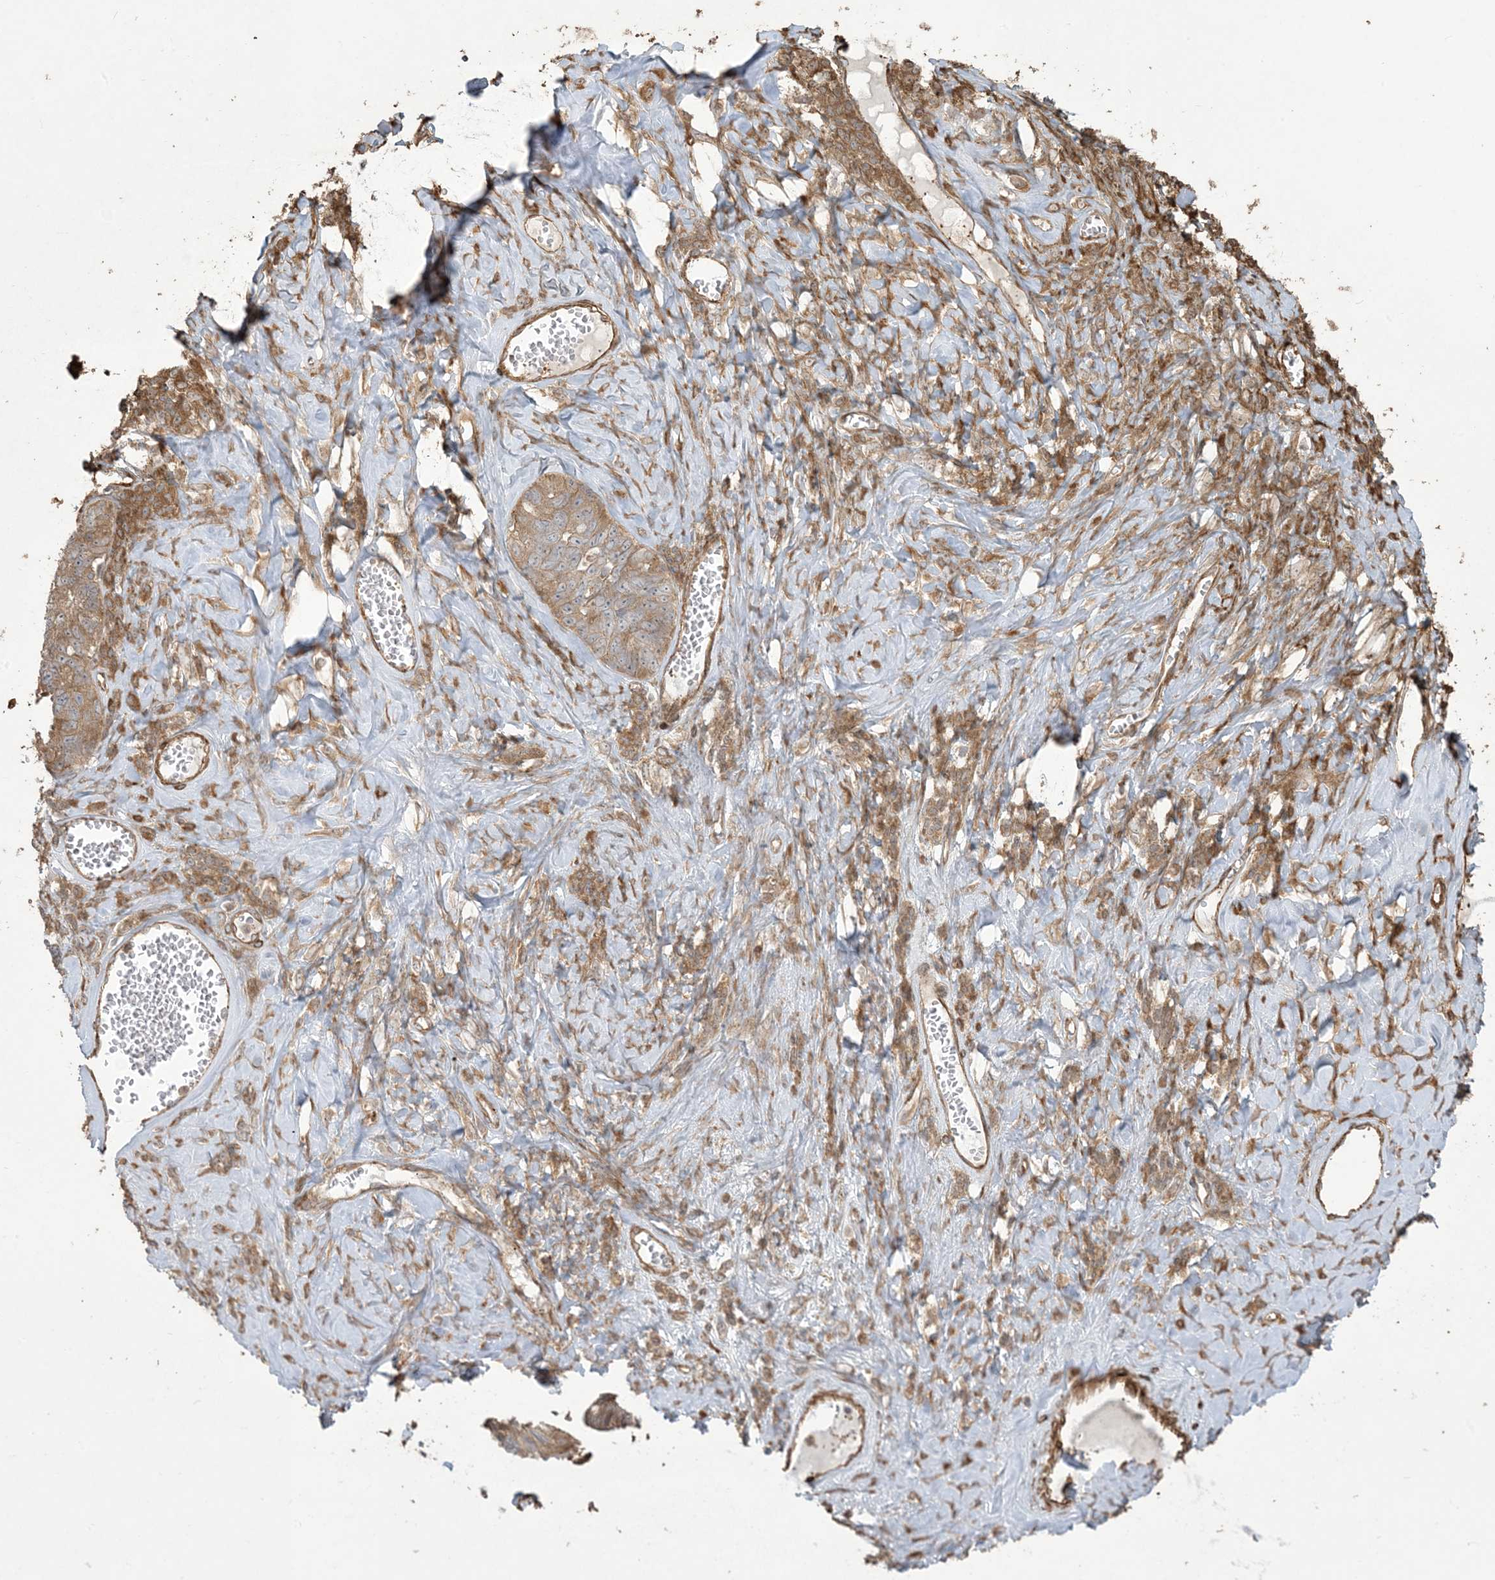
{"staining": {"intensity": "moderate", "quantity": ">75%", "location": "cytoplasmic/membranous"}, "tissue": "ovarian cancer", "cell_type": "Tumor cells", "image_type": "cancer", "snomed": [{"axis": "morphology", "description": "Cystadenocarcinoma, serous, NOS"}, {"axis": "topography", "description": "Ovary"}], "caption": "This image exhibits immunohistochemistry staining of ovarian cancer (serous cystadenocarcinoma), with medium moderate cytoplasmic/membranous expression in about >75% of tumor cells.", "gene": "KLHL18", "patient": {"sex": "female", "age": 79}}